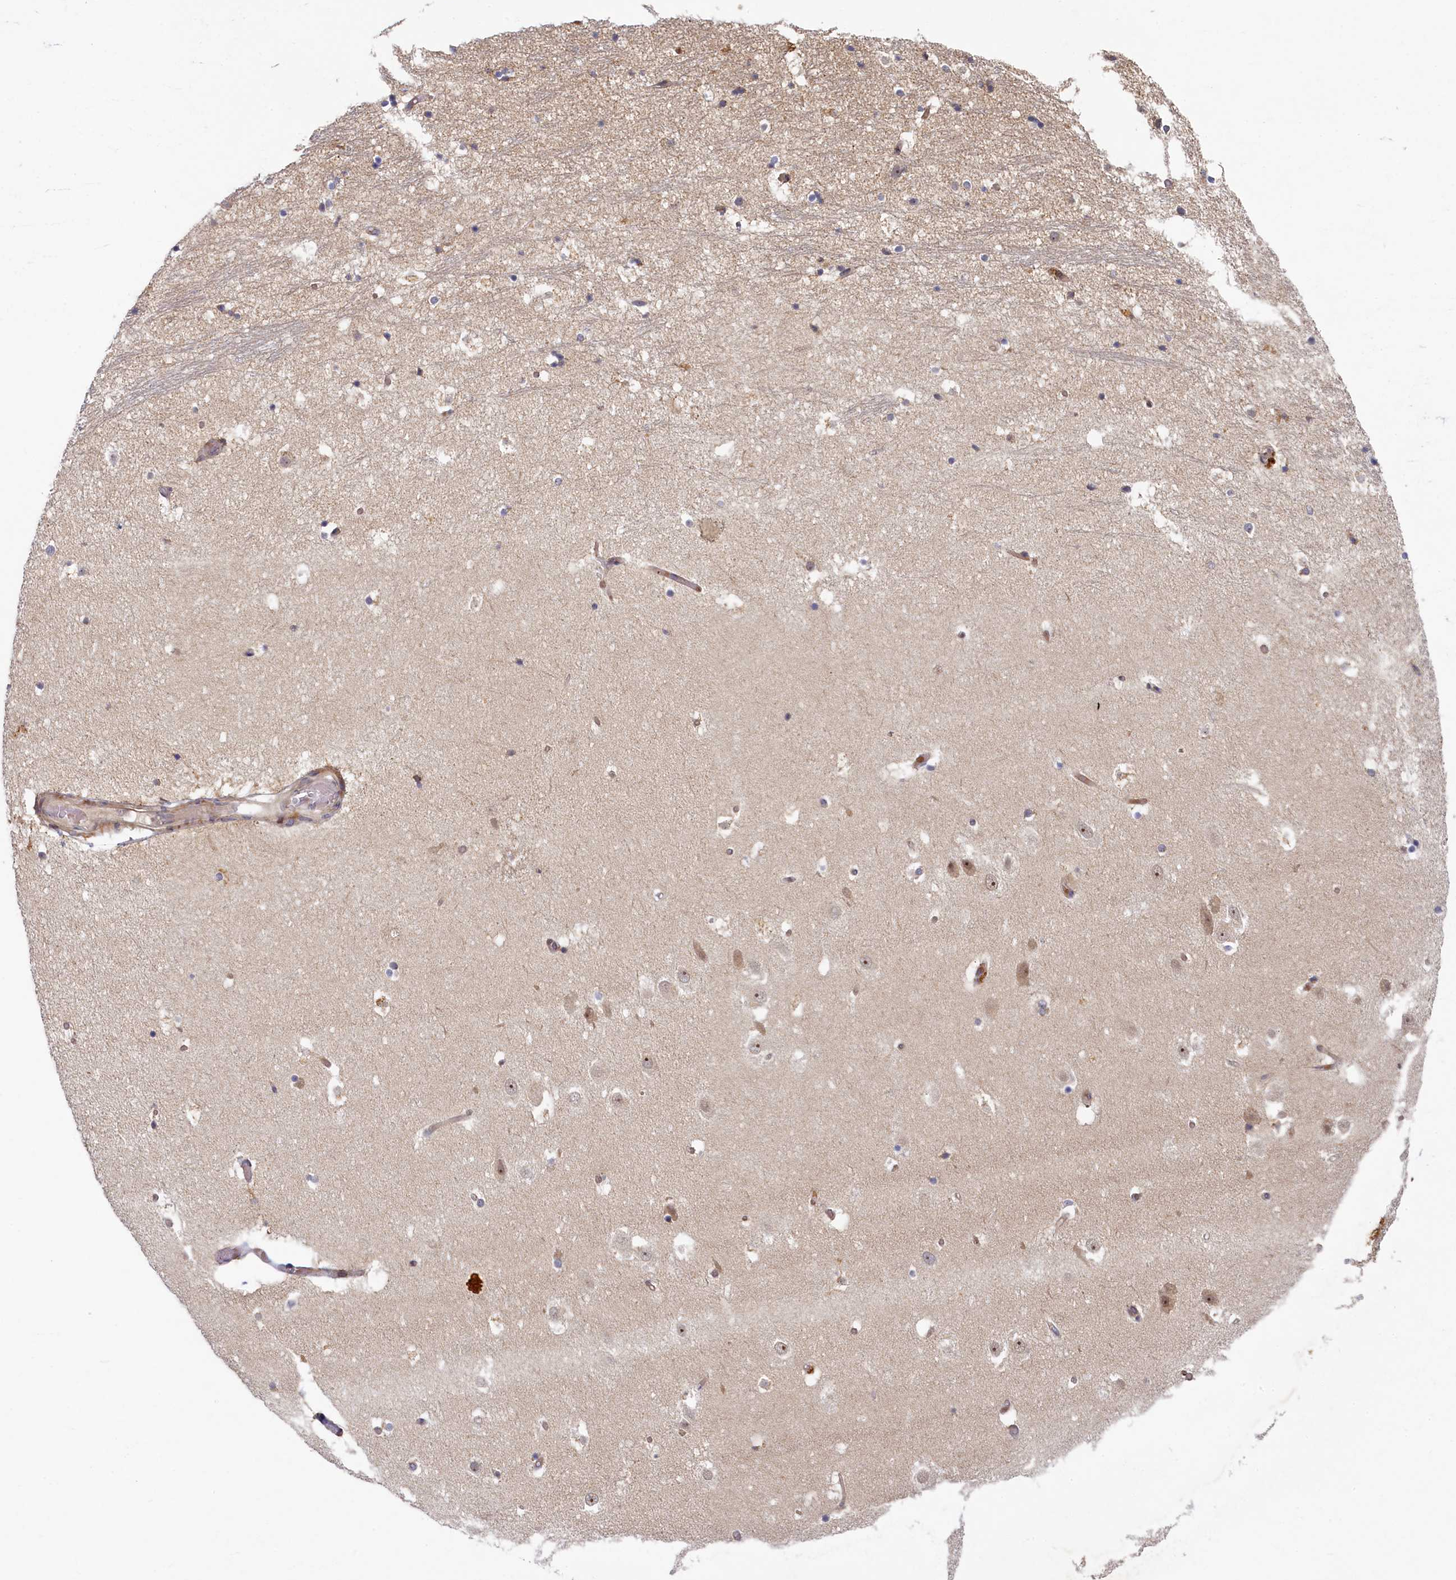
{"staining": {"intensity": "weak", "quantity": "<25%", "location": "cytoplasmic/membranous"}, "tissue": "hippocampus", "cell_type": "Glial cells", "image_type": "normal", "snomed": [{"axis": "morphology", "description": "Normal tissue, NOS"}, {"axis": "topography", "description": "Hippocampus"}], "caption": "There is no significant staining in glial cells of hippocampus. Nuclei are stained in blue.", "gene": "CEP20", "patient": {"sex": "female", "age": 52}}